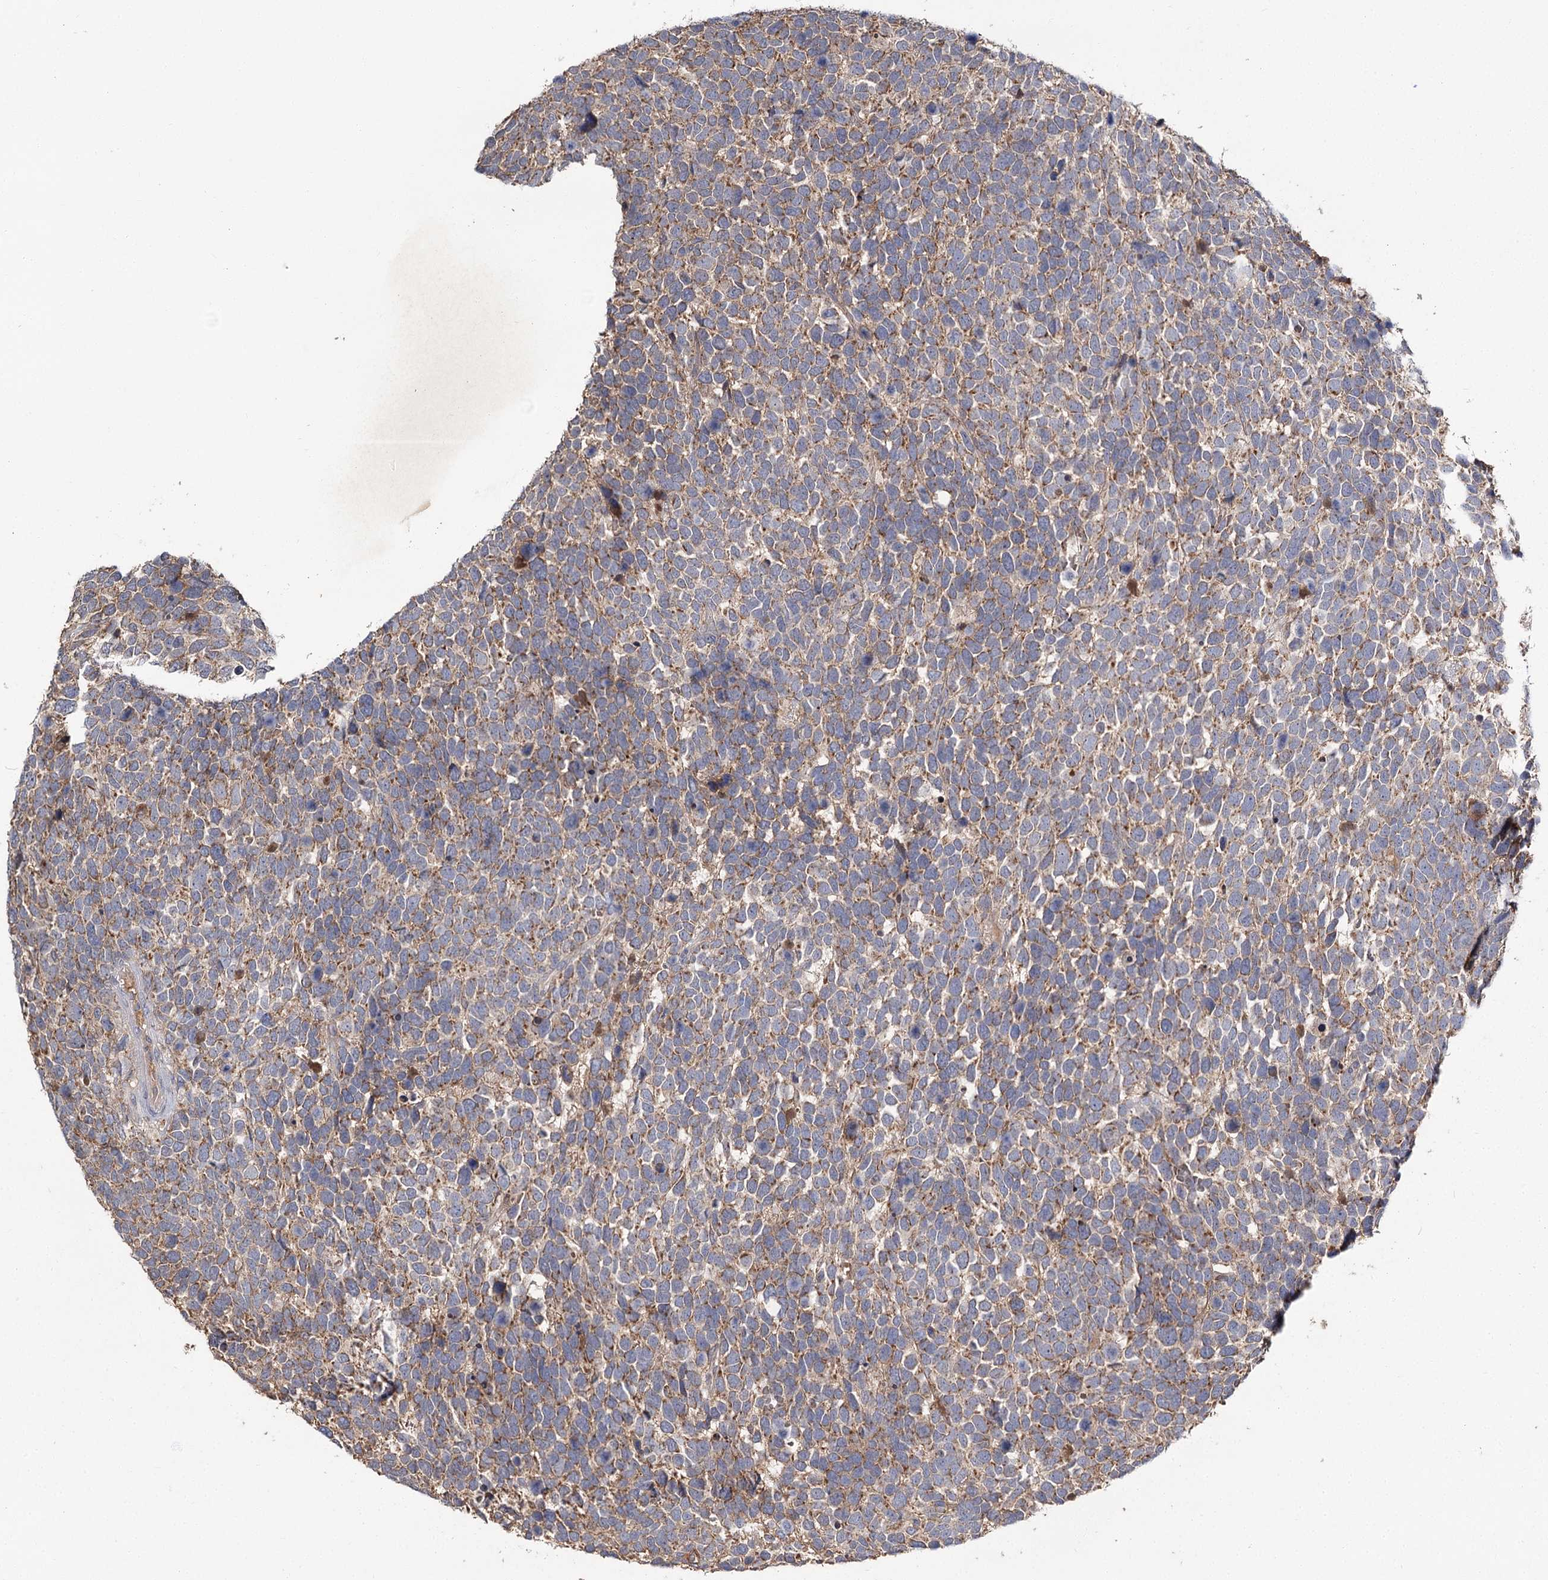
{"staining": {"intensity": "moderate", "quantity": "25%-75%", "location": "cytoplasmic/membranous"}, "tissue": "urothelial cancer", "cell_type": "Tumor cells", "image_type": "cancer", "snomed": [{"axis": "morphology", "description": "Urothelial carcinoma, High grade"}, {"axis": "topography", "description": "Urinary bladder"}], "caption": "DAB (3,3'-diaminobenzidine) immunohistochemical staining of human urothelial carcinoma (high-grade) reveals moderate cytoplasmic/membranous protein expression in about 25%-75% of tumor cells. (Brightfield microscopy of DAB IHC at high magnification).", "gene": "MFN1", "patient": {"sex": "female", "age": 82}}